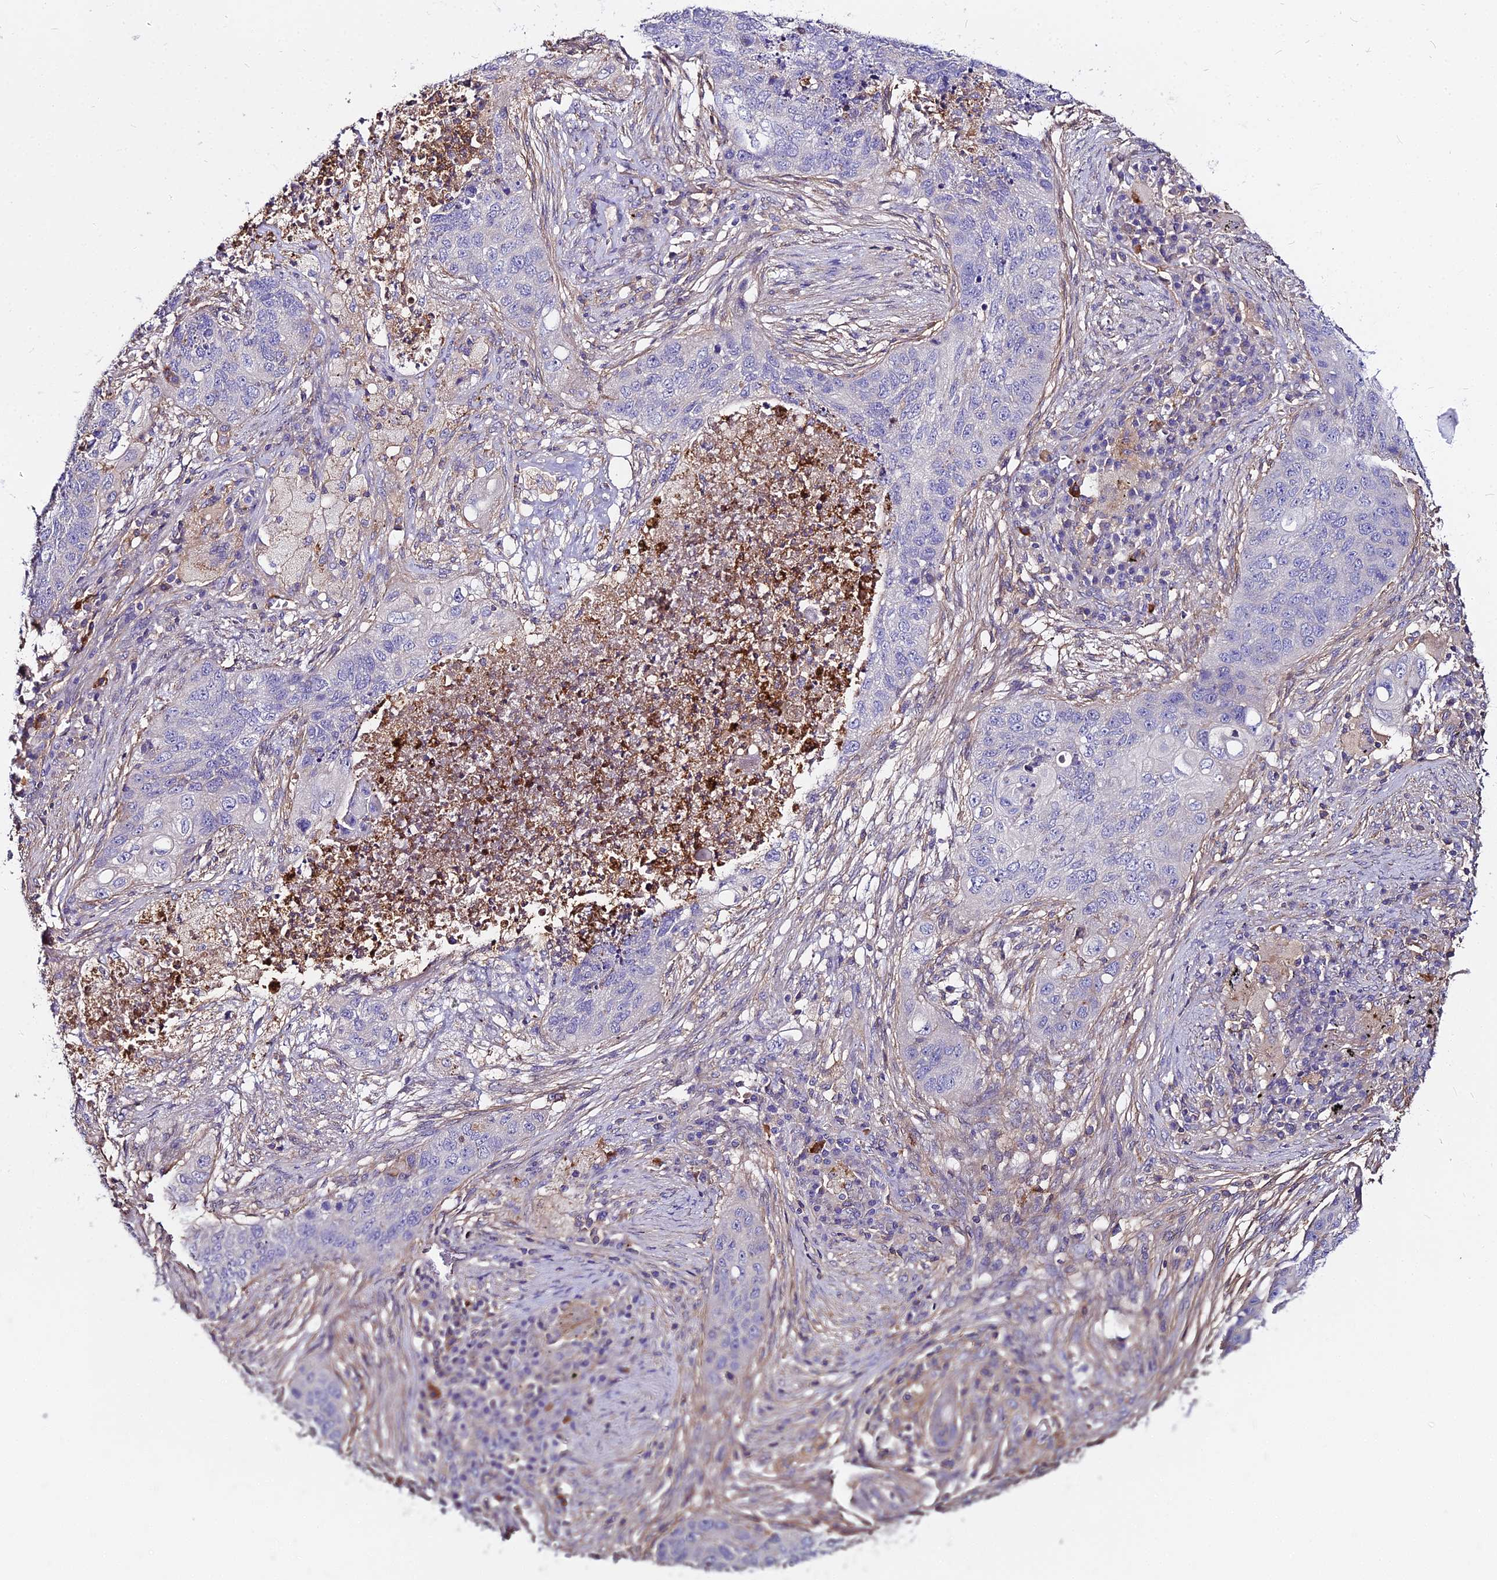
{"staining": {"intensity": "negative", "quantity": "none", "location": "none"}, "tissue": "lung cancer", "cell_type": "Tumor cells", "image_type": "cancer", "snomed": [{"axis": "morphology", "description": "Squamous cell carcinoma, NOS"}, {"axis": "topography", "description": "Lung"}], "caption": "This image is of lung cancer (squamous cell carcinoma) stained with immunohistochemistry to label a protein in brown with the nuclei are counter-stained blue. There is no staining in tumor cells. (DAB (3,3'-diaminobenzidine) immunohistochemistry (IHC), high magnification).", "gene": "GLYAT", "patient": {"sex": "female", "age": 63}}